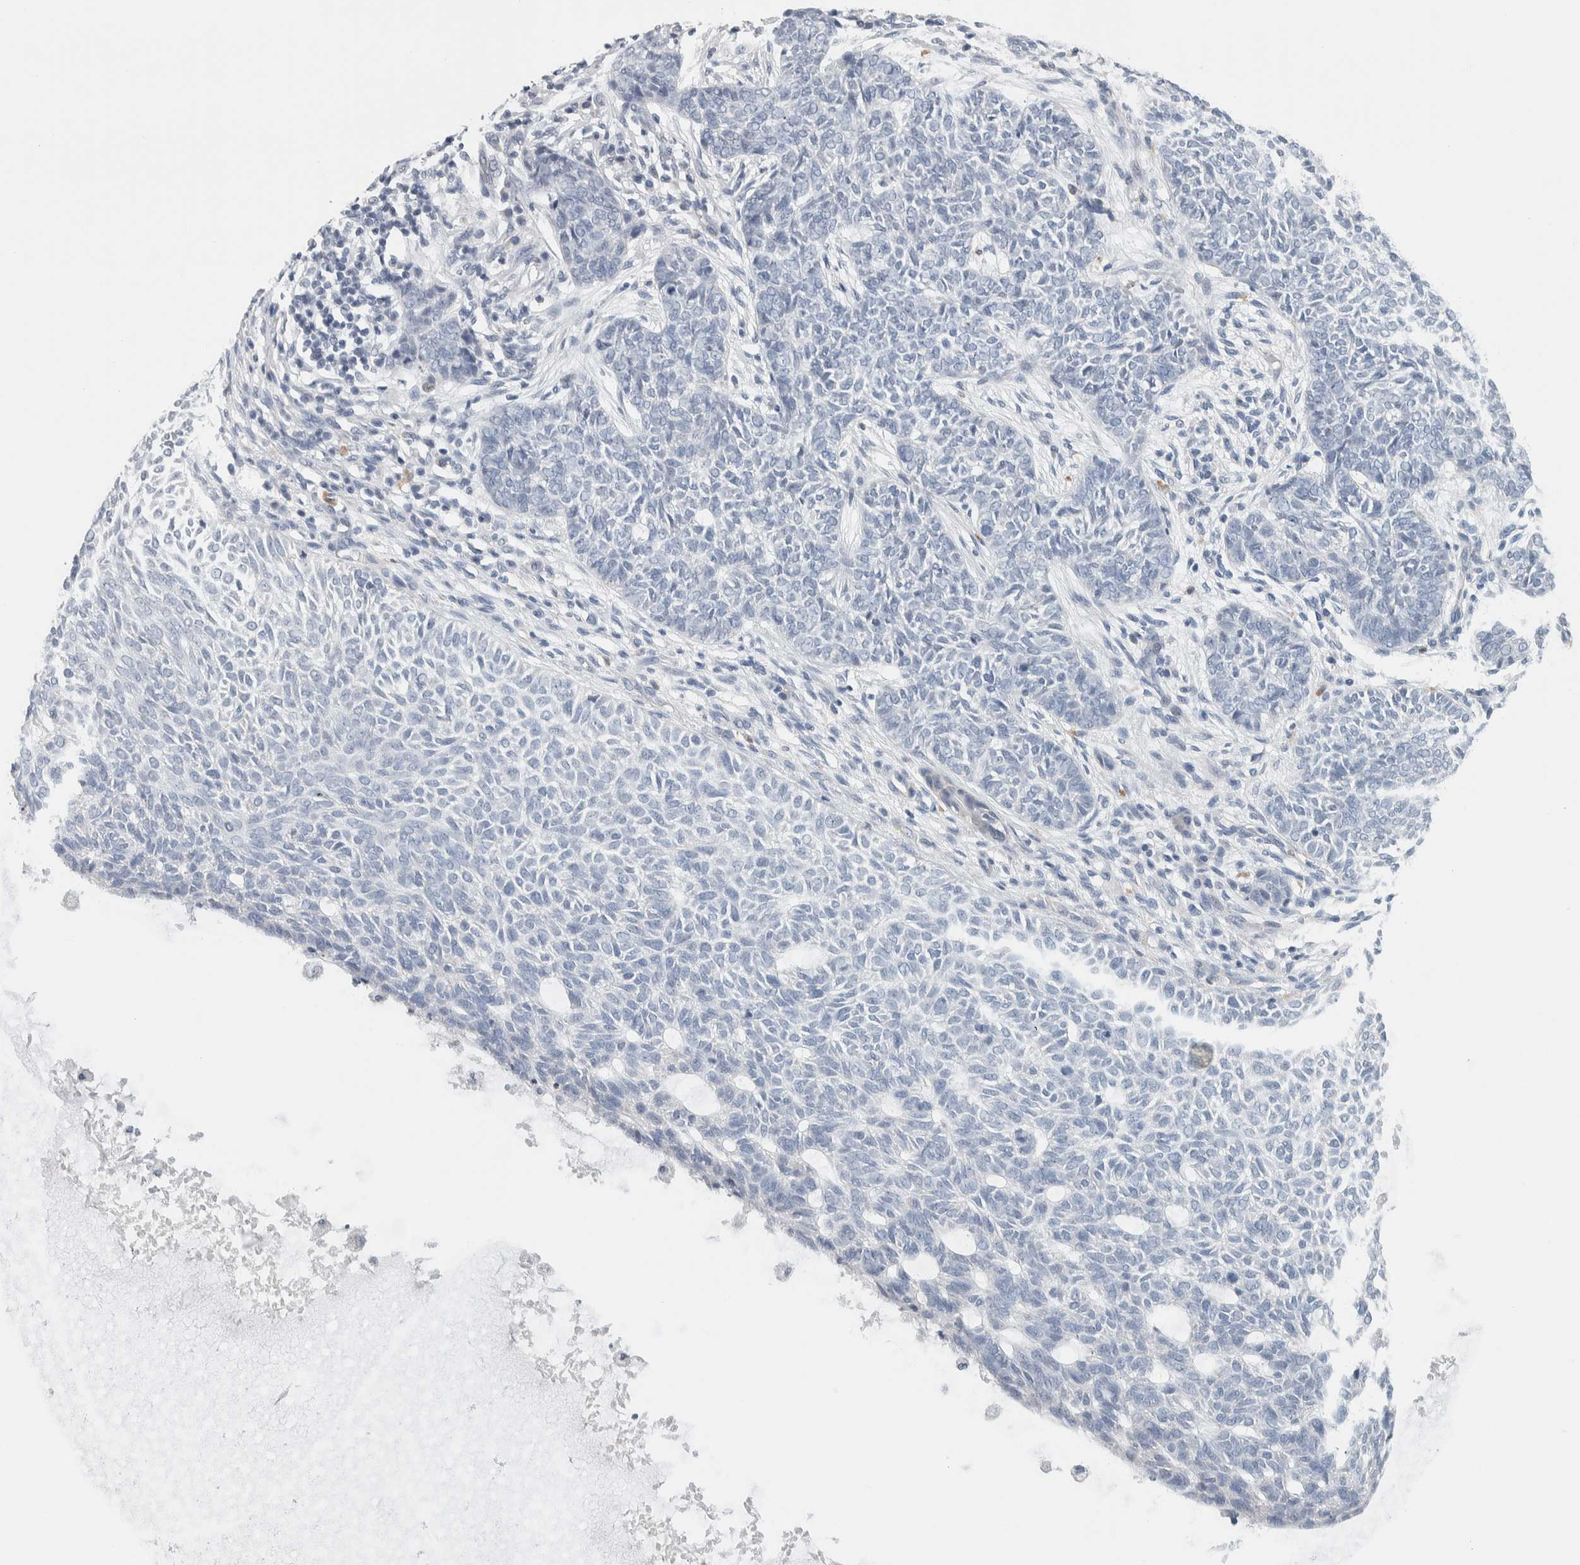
{"staining": {"intensity": "negative", "quantity": "none", "location": "none"}, "tissue": "skin cancer", "cell_type": "Tumor cells", "image_type": "cancer", "snomed": [{"axis": "morphology", "description": "Basal cell carcinoma"}, {"axis": "topography", "description": "Skin"}], "caption": "Basal cell carcinoma (skin) was stained to show a protein in brown. There is no significant expression in tumor cells.", "gene": "SCN2A", "patient": {"sex": "male", "age": 87}}